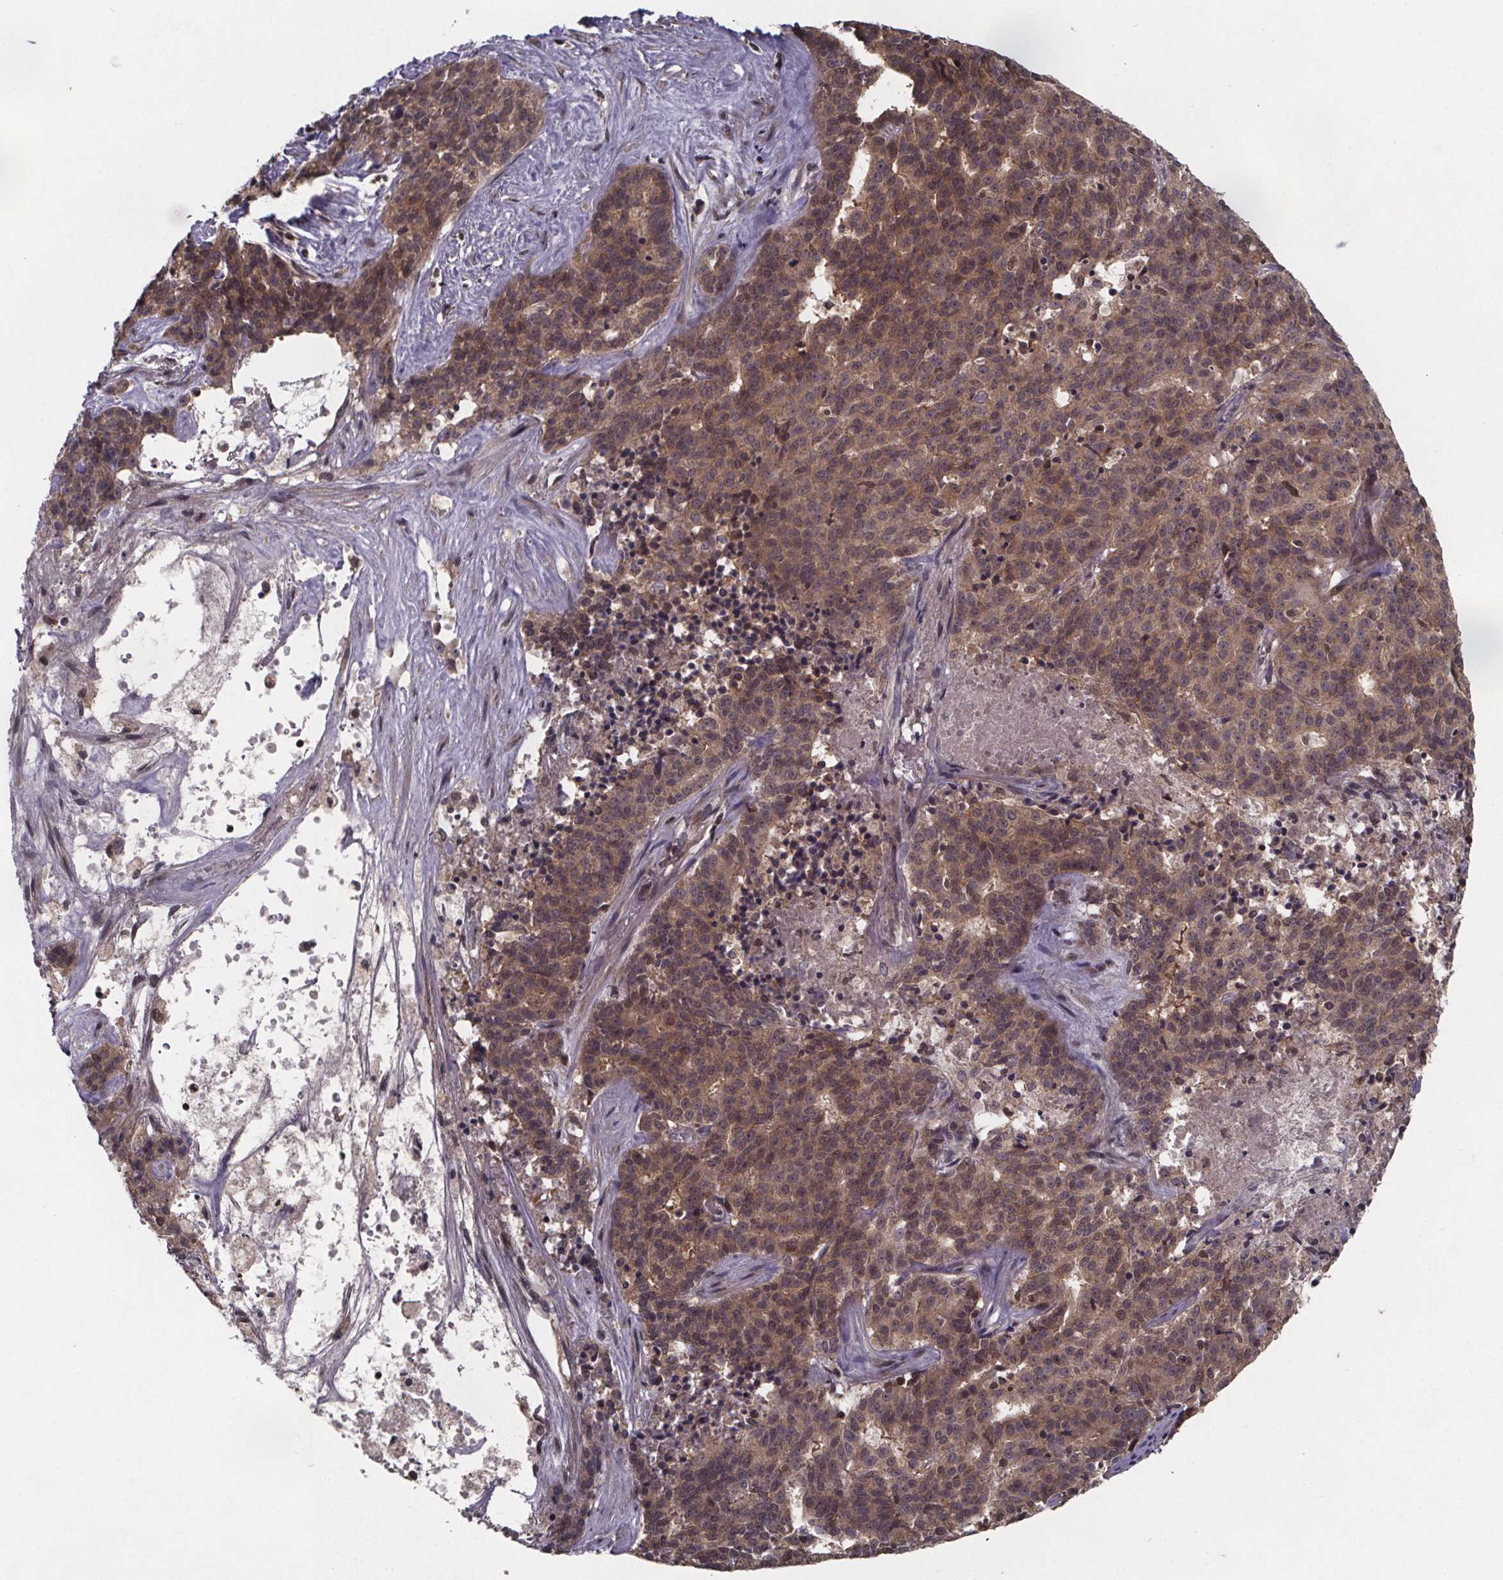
{"staining": {"intensity": "weak", "quantity": ">75%", "location": "cytoplasmic/membranous,nuclear"}, "tissue": "liver cancer", "cell_type": "Tumor cells", "image_type": "cancer", "snomed": [{"axis": "morphology", "description": "Cholangiocarcinoma"}, {"axis": "topography", "description": "Liver"}], "caption": "Tumor cells exhibit weak cytoplasmic/membranous and nuclear positivity in about >75% of cells in liver cancer. Ihc stains the protein of interest in brown and the nuclei are stained blue.", "gene": "FN3KRP", "patient": {"sex": "female", "age": 47}}